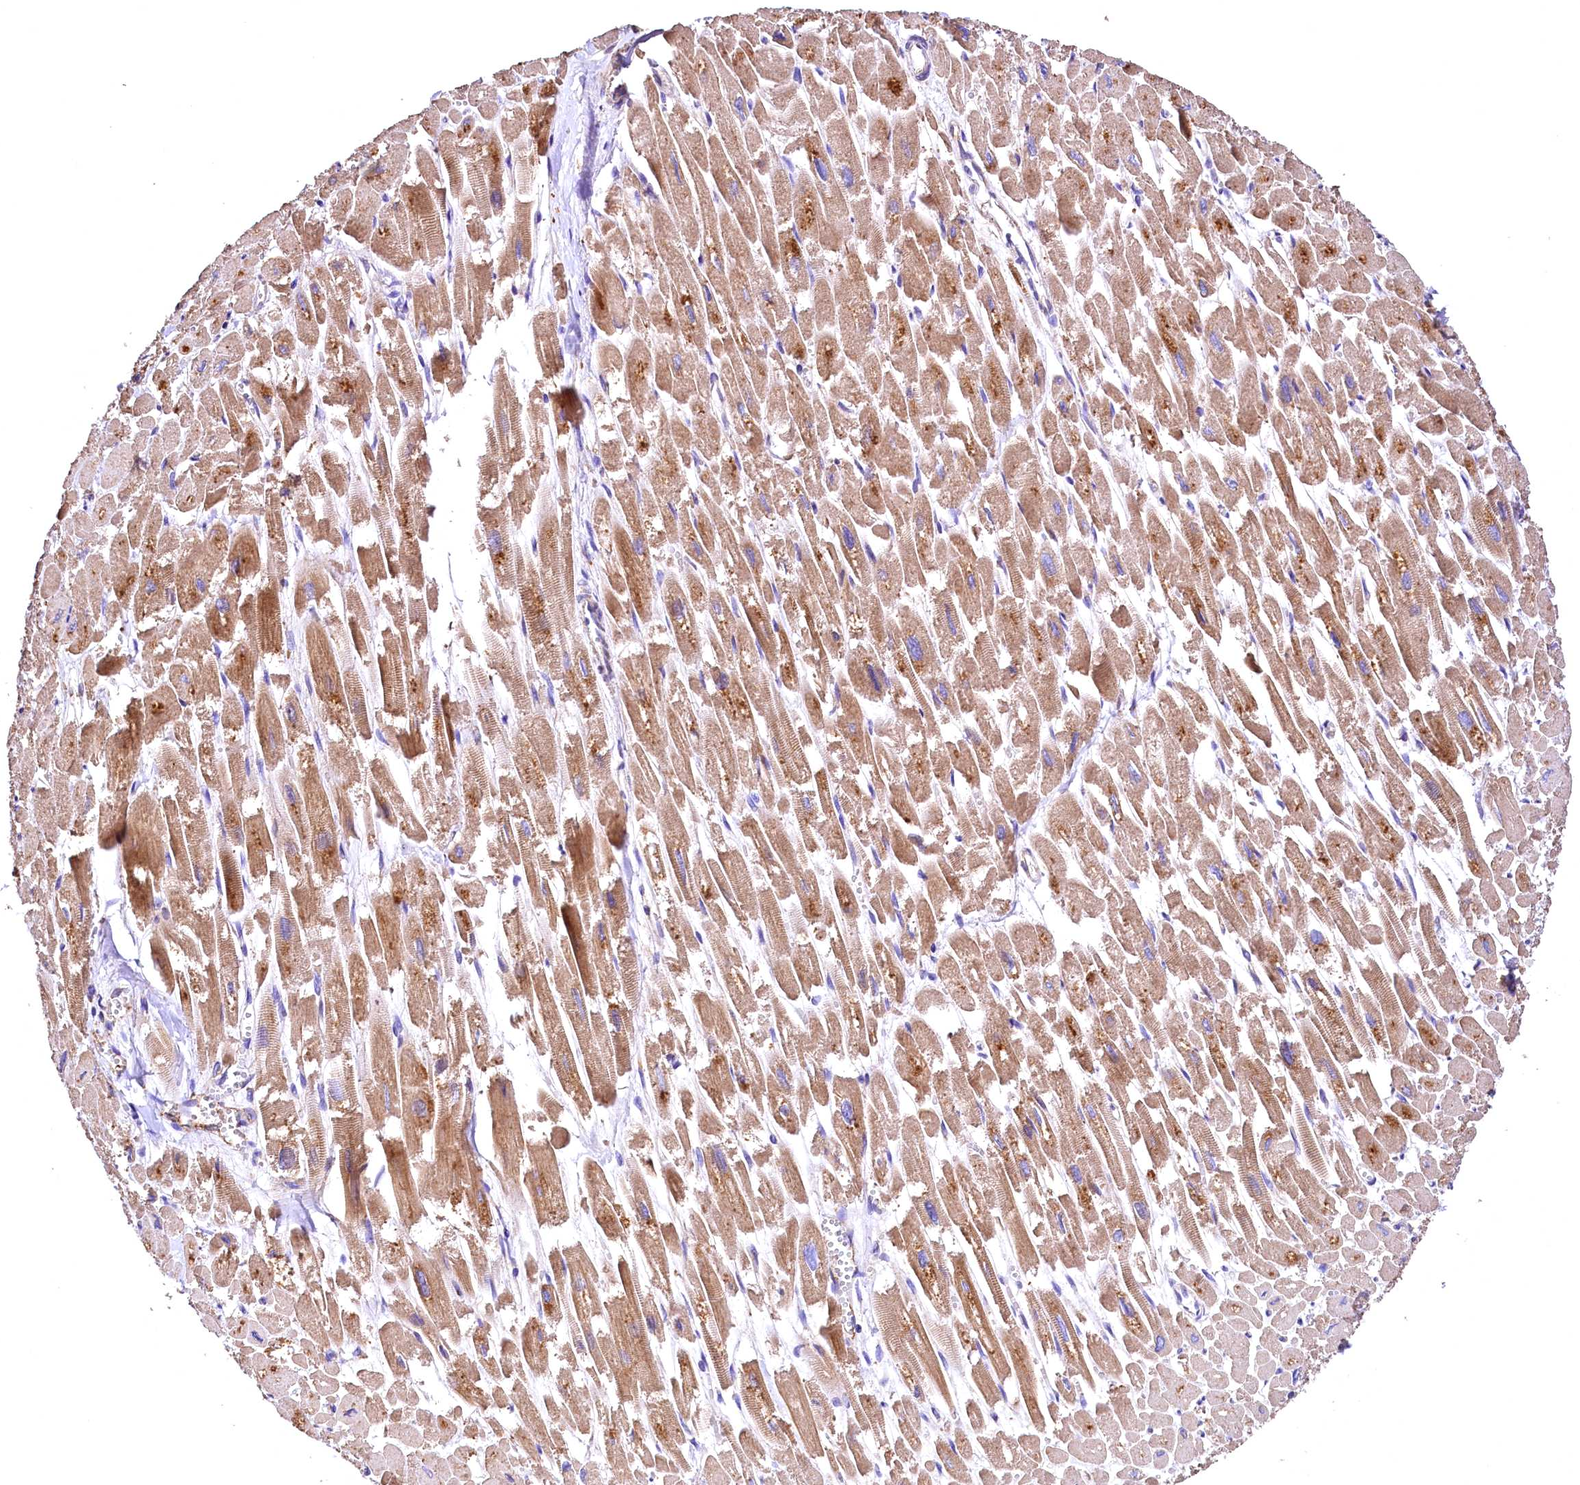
{"staining": {"intensity": "moderate", "quantity": ">75%", "location": "cytoplasmic/membranous"}, "tissue": "heart muscle", "cell_type": "Cardiomyocytes", "image_type": "normal", "snomed": [{"axis": "morphology", "description": "Normal tissue, NOS"}, {"axis": "topography", "description": "Heart"}], "caption": "Immunohistochemistry (IHC) of unremarkable human heart muscle displays medium levels of moderate cytoplasmic/membranous staining in approximately >75% of cardiomyocytes.", "gene": "RASSF1", "patient": {"sex": "male", "age": 54}}